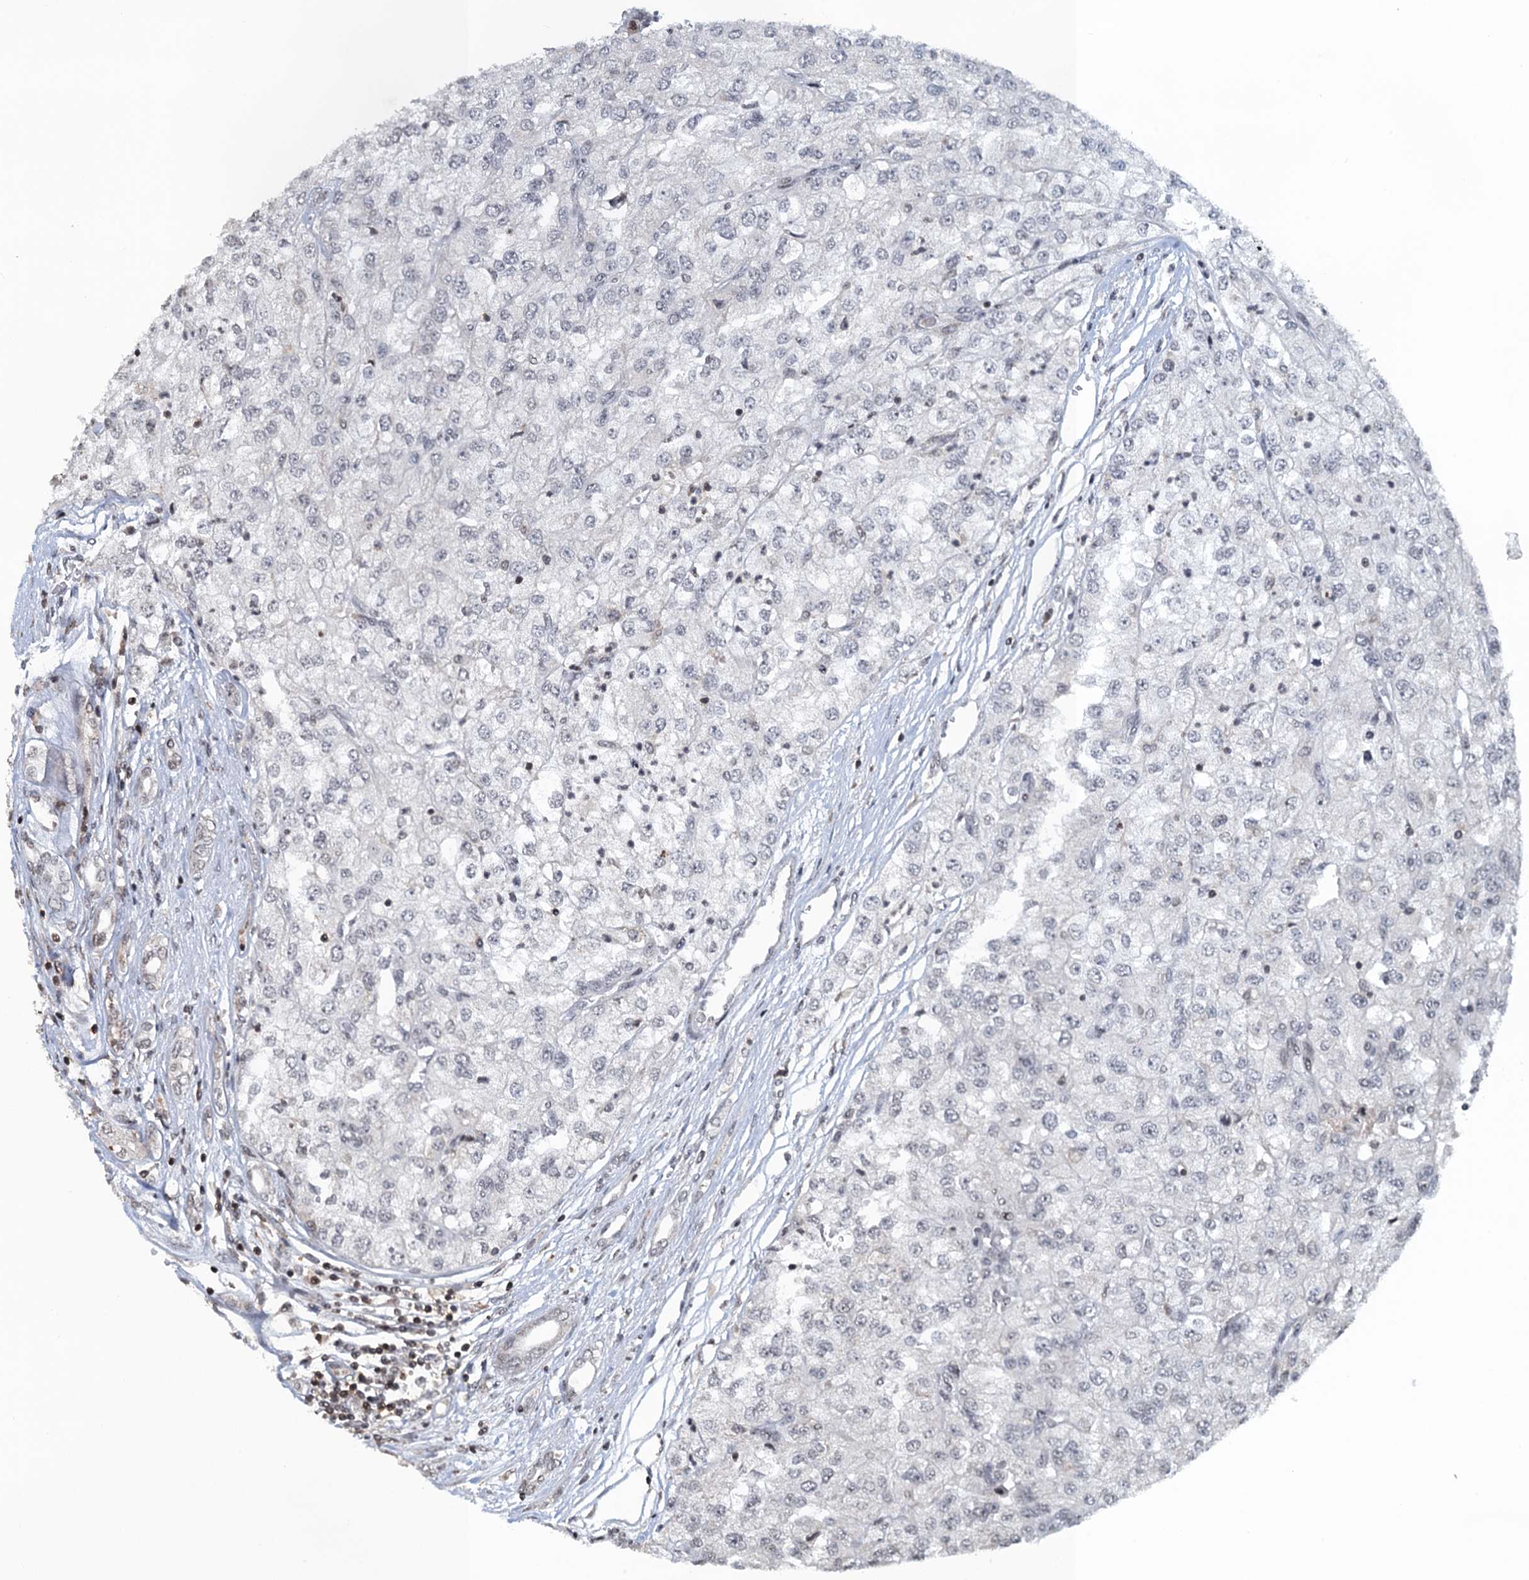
{"staining": {"intensity": "negative", "quantity": "none", "location": "none"}, "tissue": "renal cancer", "cell_type": "Tumor cells", "image_type": "cancer", "snomed": [{"axis": "morphology", "description": "Adenocarcinoma, NOS"}, {"axis": "topography", "description": "Kidney"}], "caption": "There is no significant staining in tumor cells of renal cancer (adenocarcinoma). (DAB immunohistochemistry (IHC), high magnification).", "gene": "FYB1", "patient": {"sex": "female", "age": 54}}